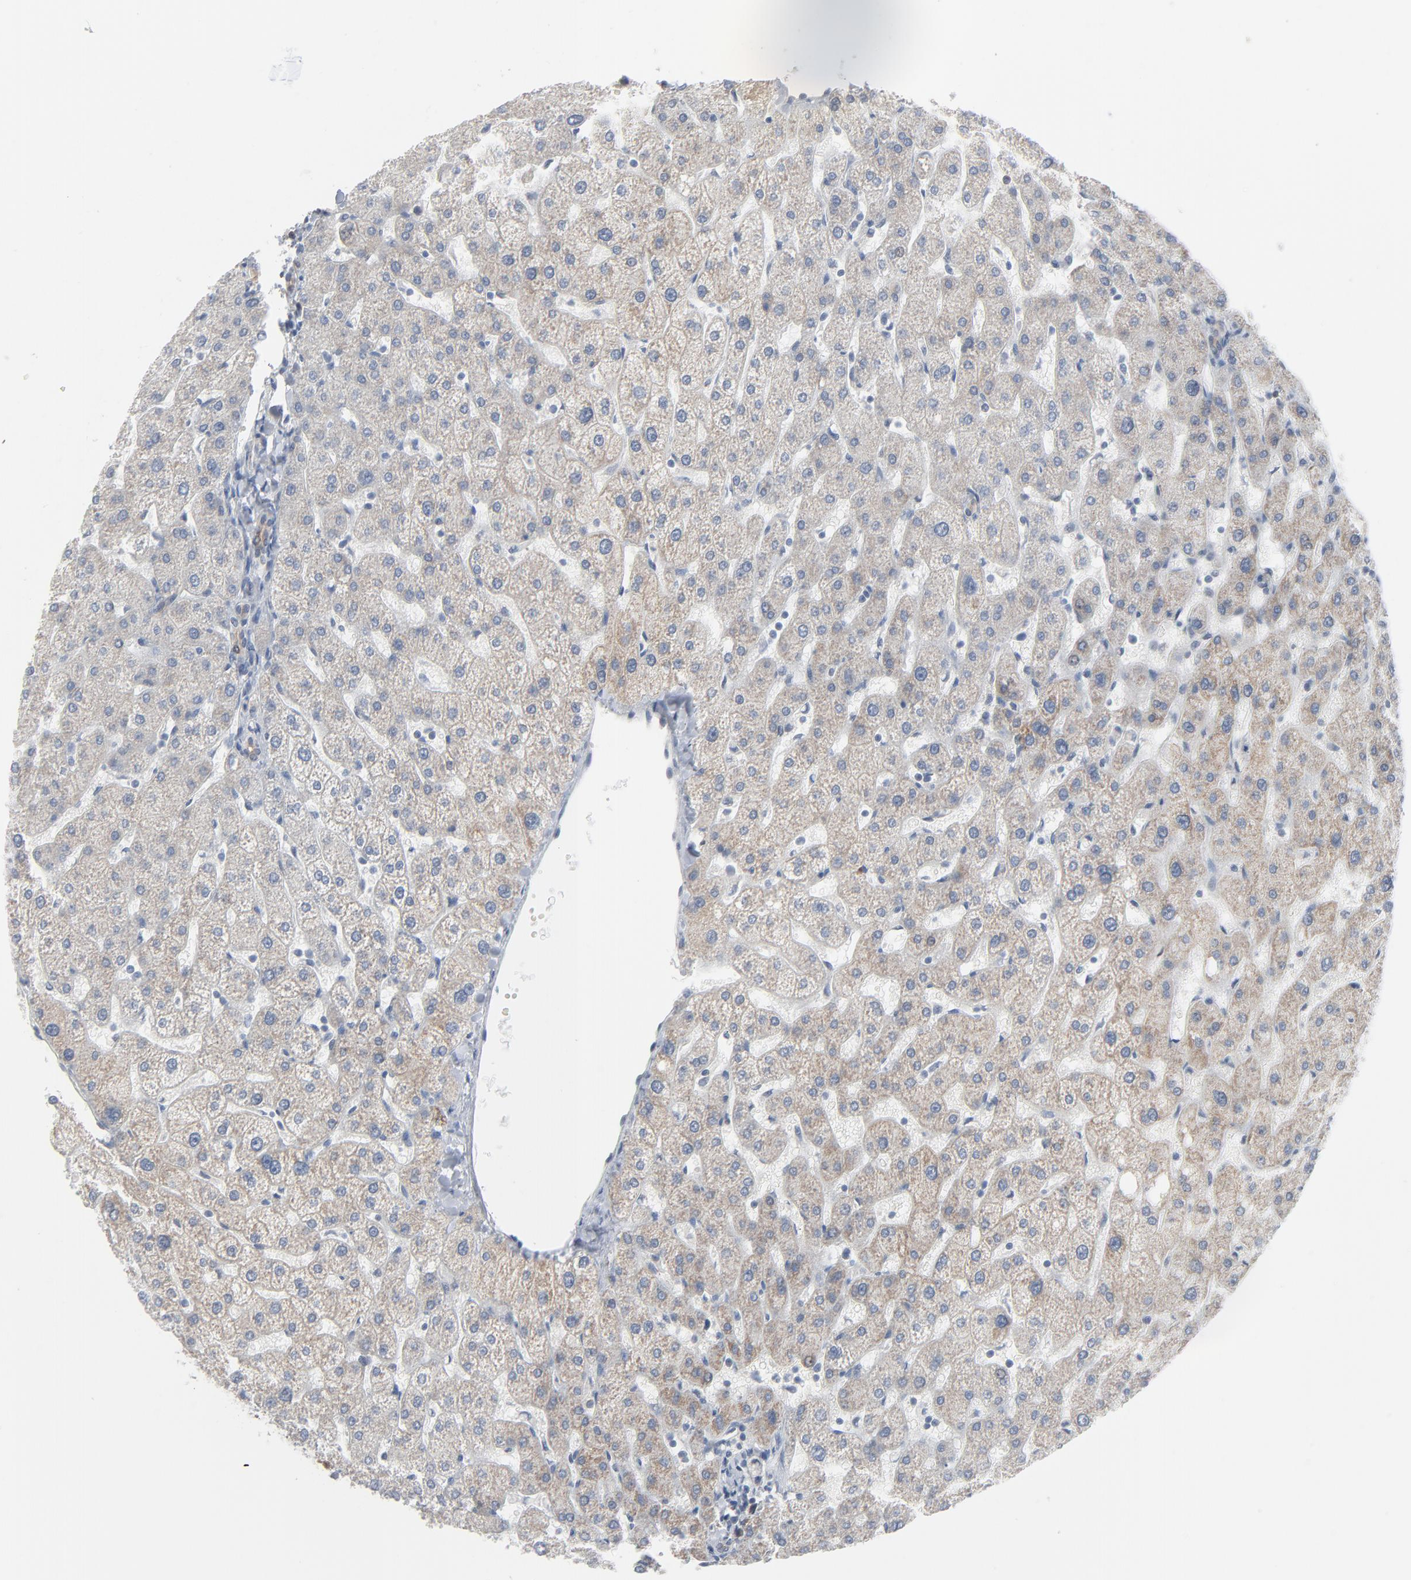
{"staining": {"intensity": "moderate", "quantity": ">75%", "location": "cytoplasmic/membranous"}, "tissue": "liver", "cell_type": "Cholangiocytes", "image_type": "normal", "snomed": [{"axis": "morphology", "description": "Normal tissue, NOS"}, {"axis": "topography", "description": "Liver"}], "caption": "An immunohistochemistry (IHC) histopathology image of unremarkable tissue is shown. Protein staining in brown shows moderate cytoplasmic/membranous positivity in liver within cholangiocytes. (Stains: DAB (3,3'-diaminobenzidine) in brown, nuclei in blue, Microscopy: brightfield microscopy at high magnification).", "gene": "ITPR3", "patient": {"sex": "male", "age": 67}}